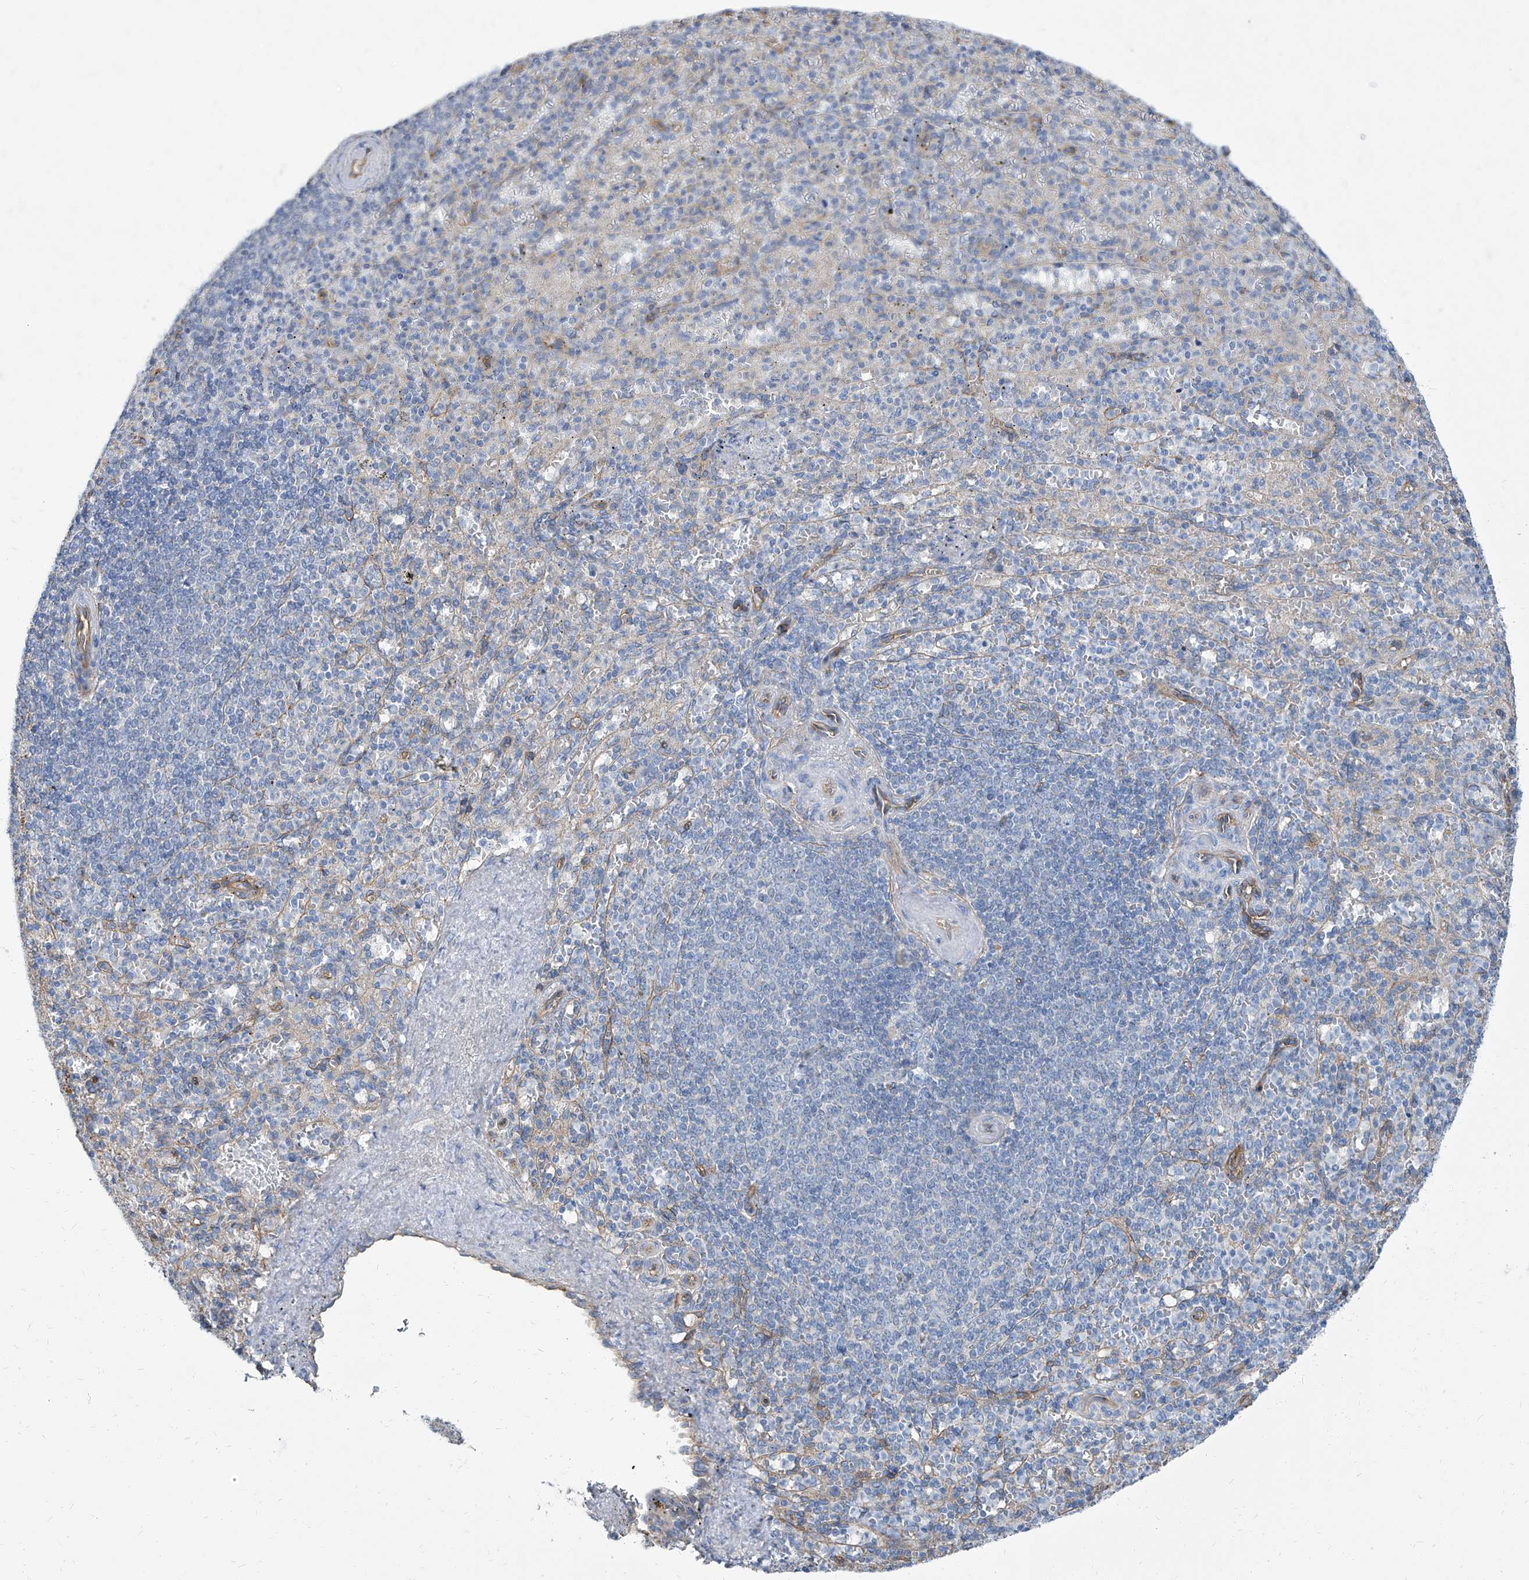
{"staining": {"intensity": "negative", "quantity": "none", "location": "none"}, "tissue": "spleen", "cell_type": "Cells in red pulp", "image_type": "normal", "snomed": [{"axis": "morphology", "description": "Normal tissue, NOS"}, {"axis": "topography", "description": "Spleen"}], "caption": "Histopathology image shows no protein staining in cells in red pulp of normal spleen.", "gene": "TXLNB", "patient": {"sex": "female", "age": 74}}